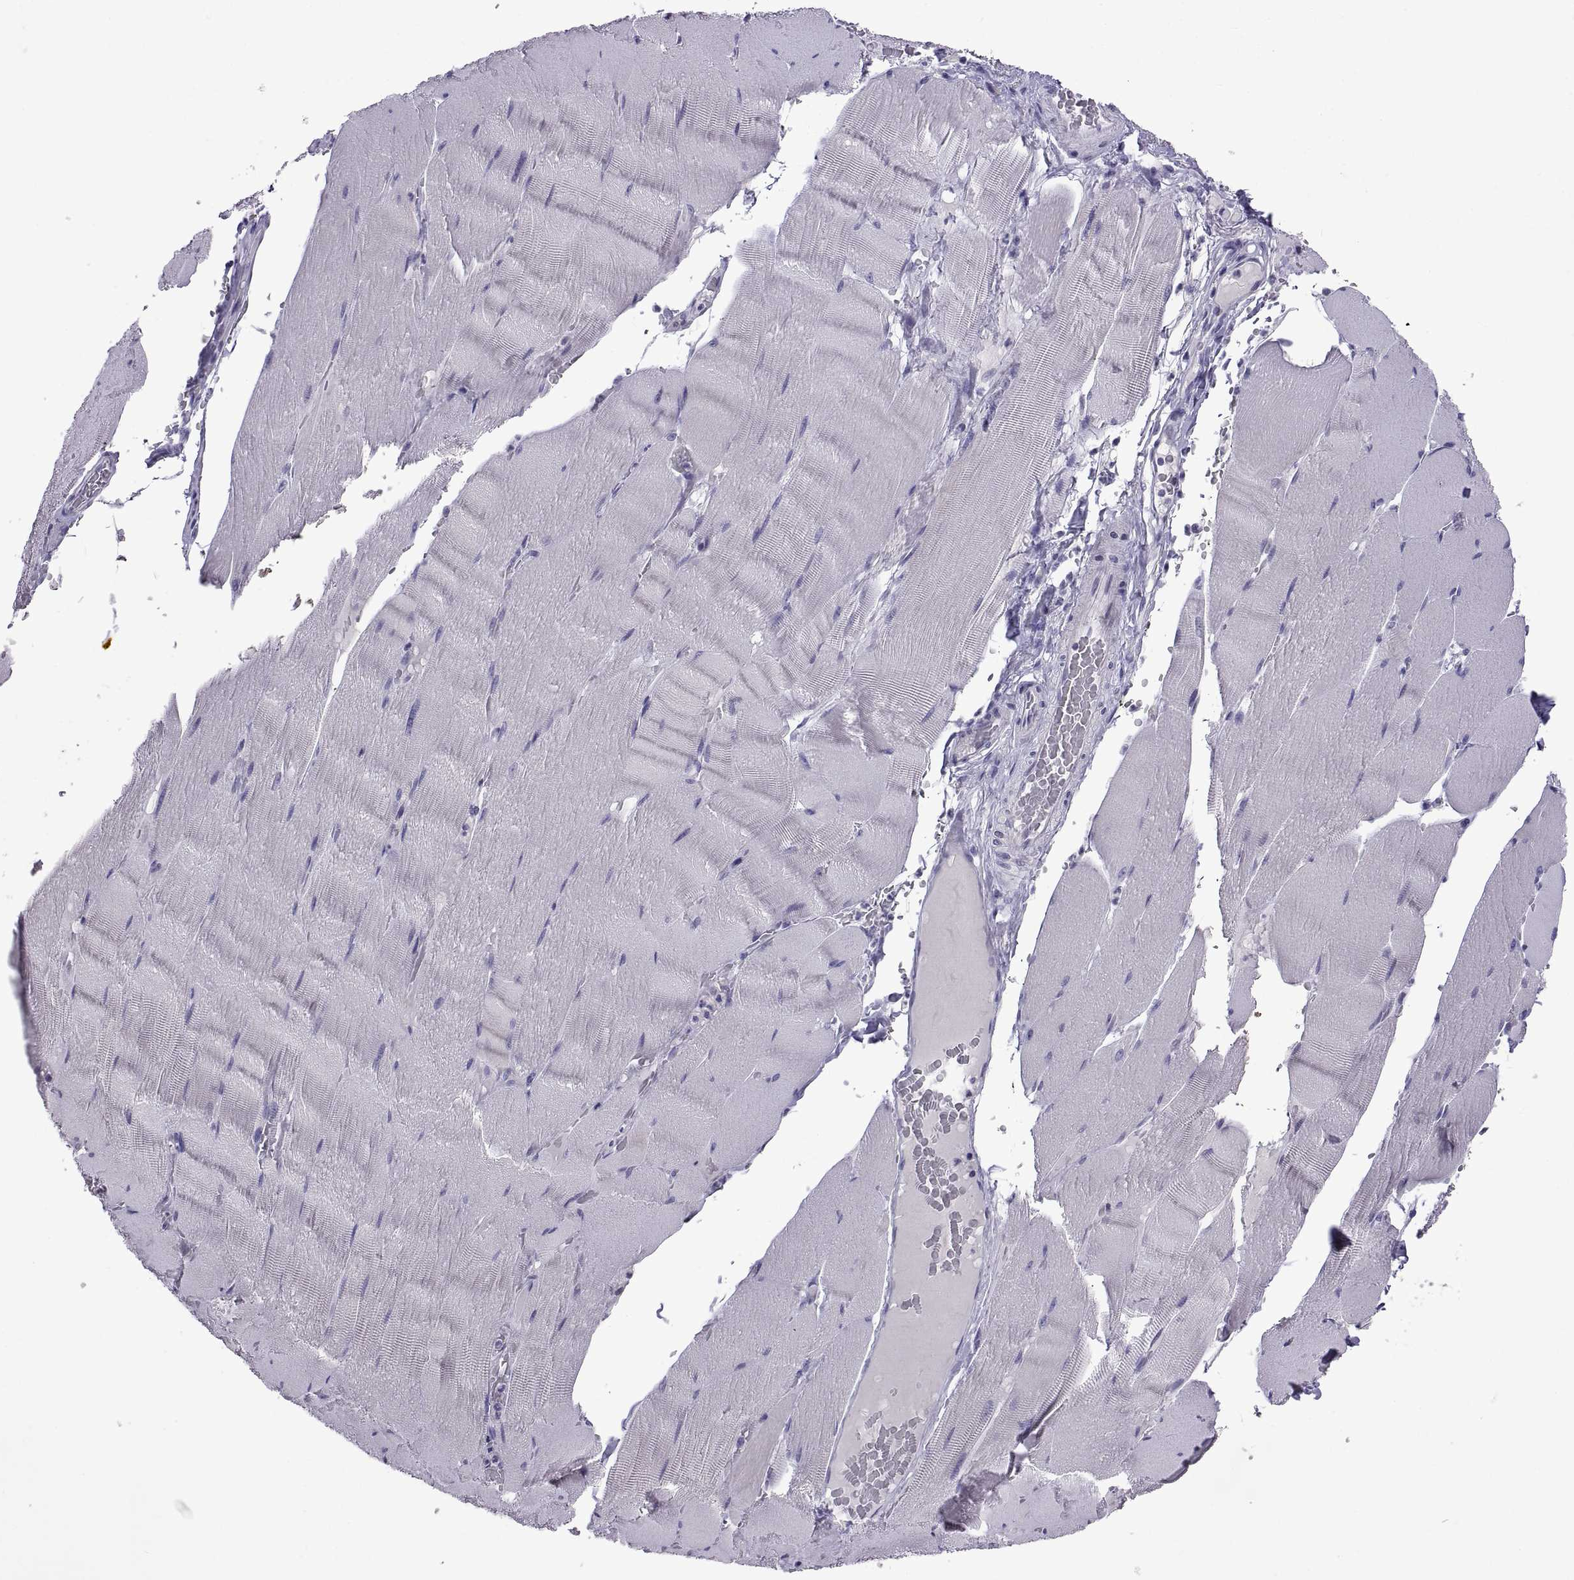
{"staining": {"intensity": "negative", "quantity": "none", "location": "none"}, "tissue": "skeletal muscle", "cell_type": "Myocytes", "image_type": "normal", "snomed": [{"axis": "morphology", "description": "Normal tissue, NOS"}, {"axis": "topography", "description": "Skeletal muscle"}], "caption": "A micrograph of skeletal muscle stained for a protein exhibits no brown staining in myocytes.", "gene": "MAGEB18", "patient": {"sex": "male", "age": 56}}